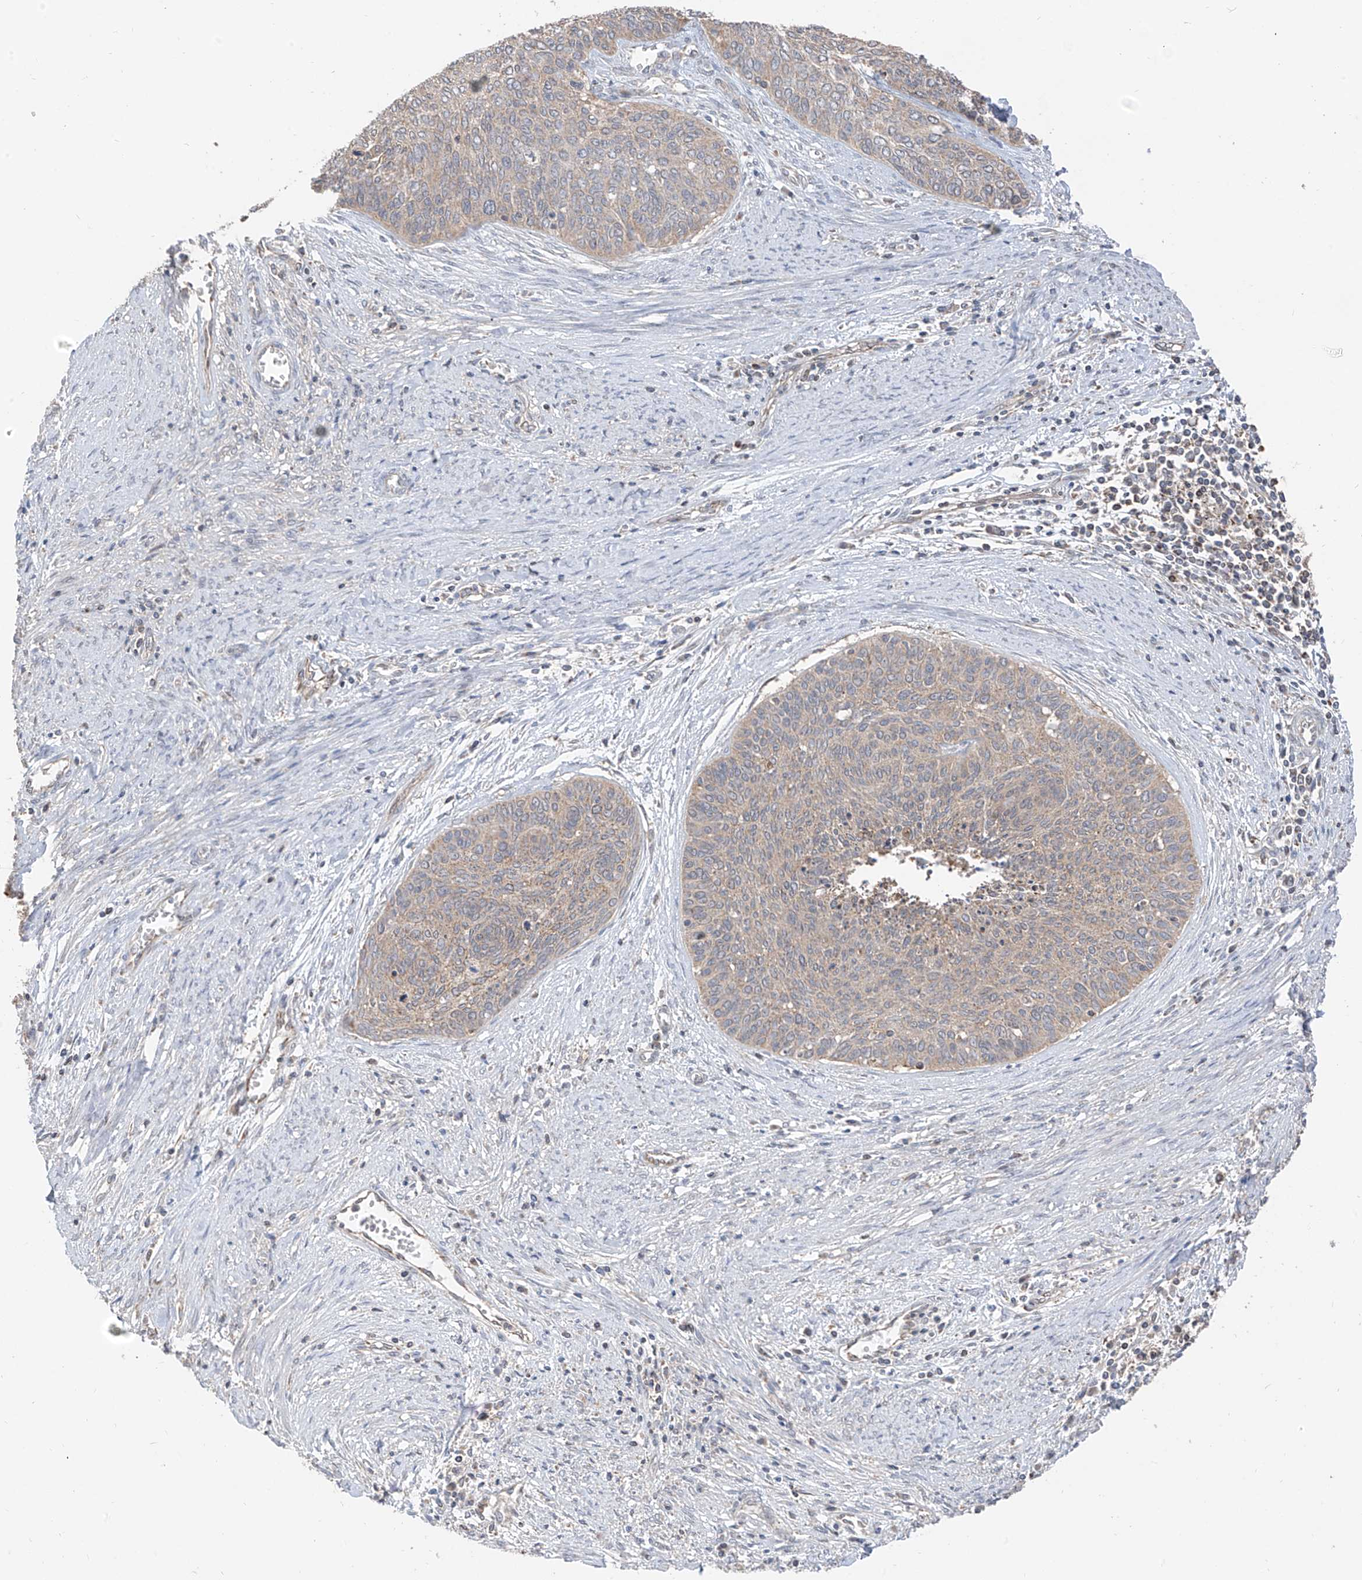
{"staining": {"intensity": "weak", "quantity": "<25%", "location": "cytoplasmic/membranous"}, "tissue": "cervical cancer", "cell_type": "Tumor cells", "image_type": "cancer", "snomed": [{"axis": "morphology", "description": "Squamous cell carcinoma, NOS"}, {"axis": "topography", "description": "Cervix"}], "caption": "This photomicrograph is of cervical squamous cell carcinoma stained with immunohistochemistry (IHC) to label a protein in brown with the nuclei are counter-stained blue. There is no expression in tumor cells. (Stains: DAB (3,3'-diaminobenzidine) IHC with hematoxylin counter stain, Microscopy: brightfield microscopy at high magnification).", "gene": "ETHE1", "patient": {"sex": "female", "age": 55}}